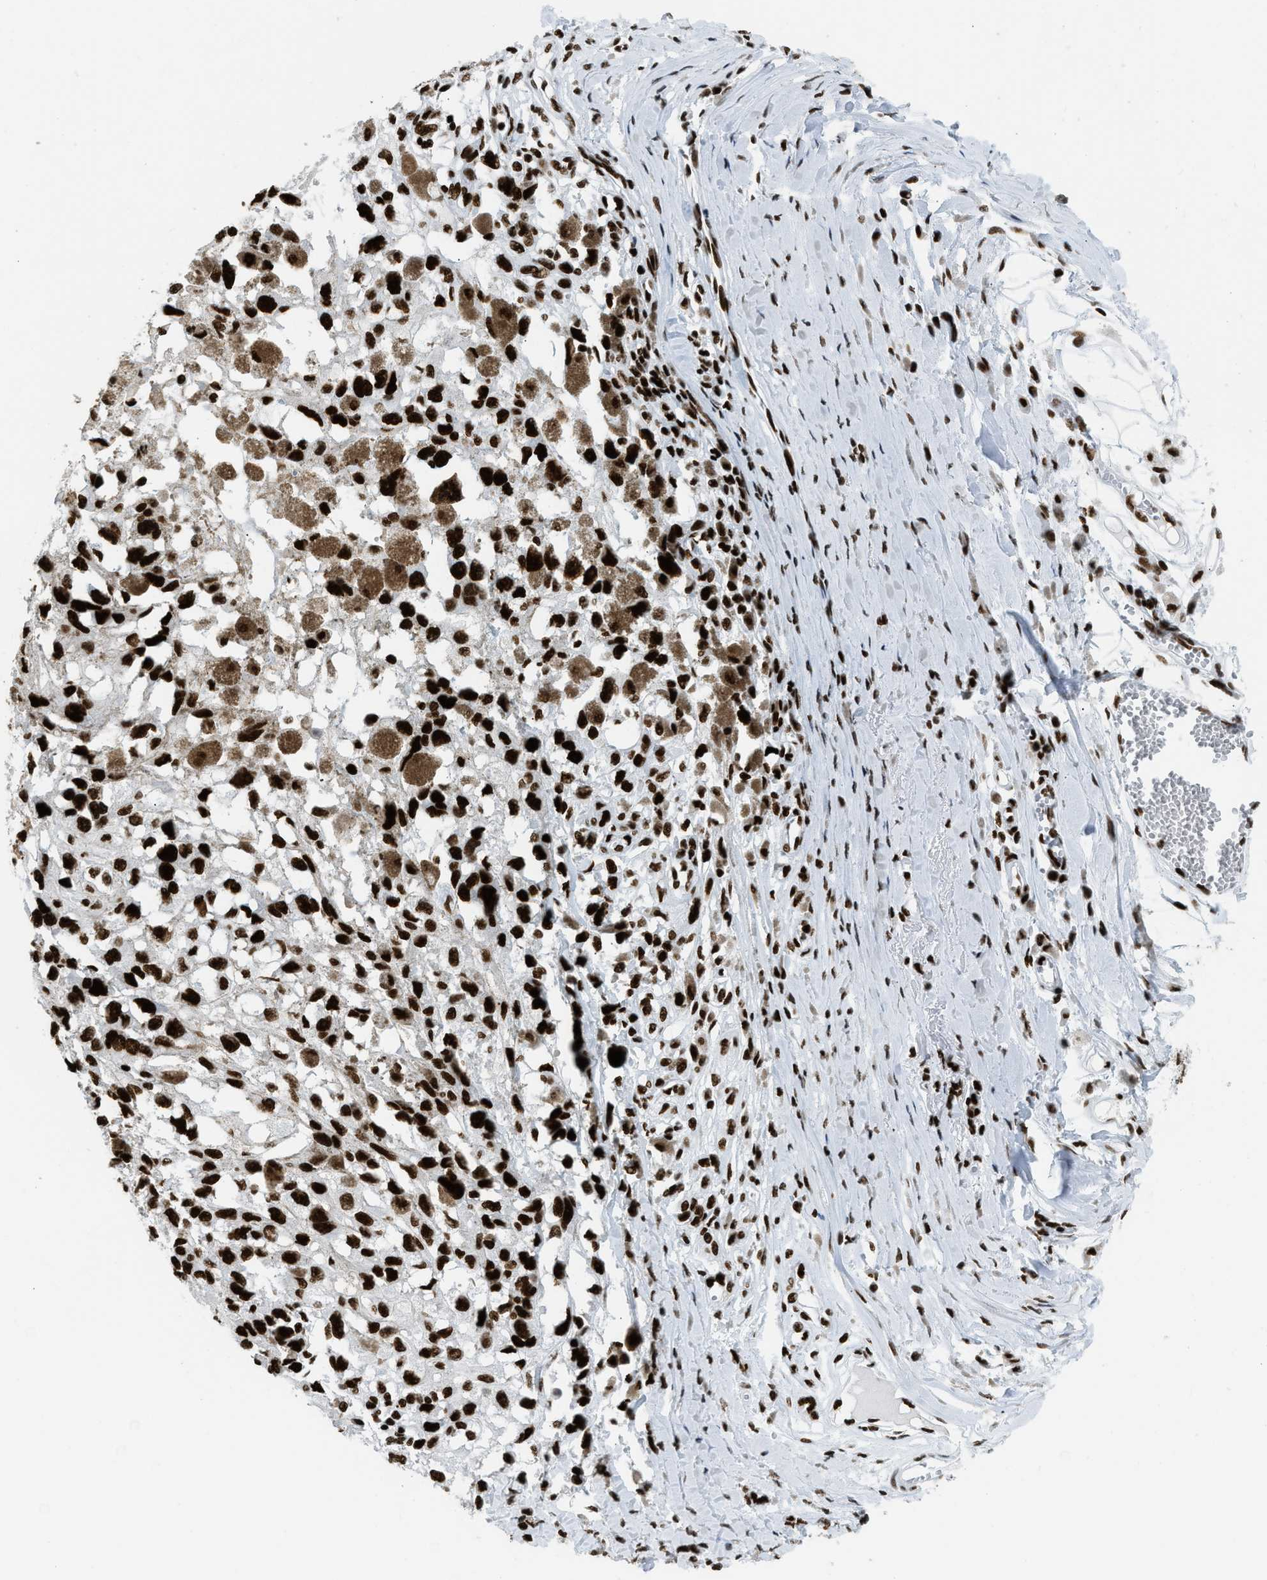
{"staining": {"intensity": "strong", "quantity": ">75%", "location": "nuclear"}, "tissue": "melanoma", "cell_type": "Tumor cells", "image_type": "cancer", "snomed": [{"axis": "morphology", "description": "Malignant melanoma, Metastatic site"}, {"axis": "topography", "description": "Lymph node"}], "caption": "Protein staining of malignant melanoma (metastatic site) tissue reveals strong nuclear staining in approximately >75% of tumor cells. (Brightfield microscopy of DAB IHC at high magnification).", "gene": "PIF1", "patient": {"sex": "male", "age": 59}}